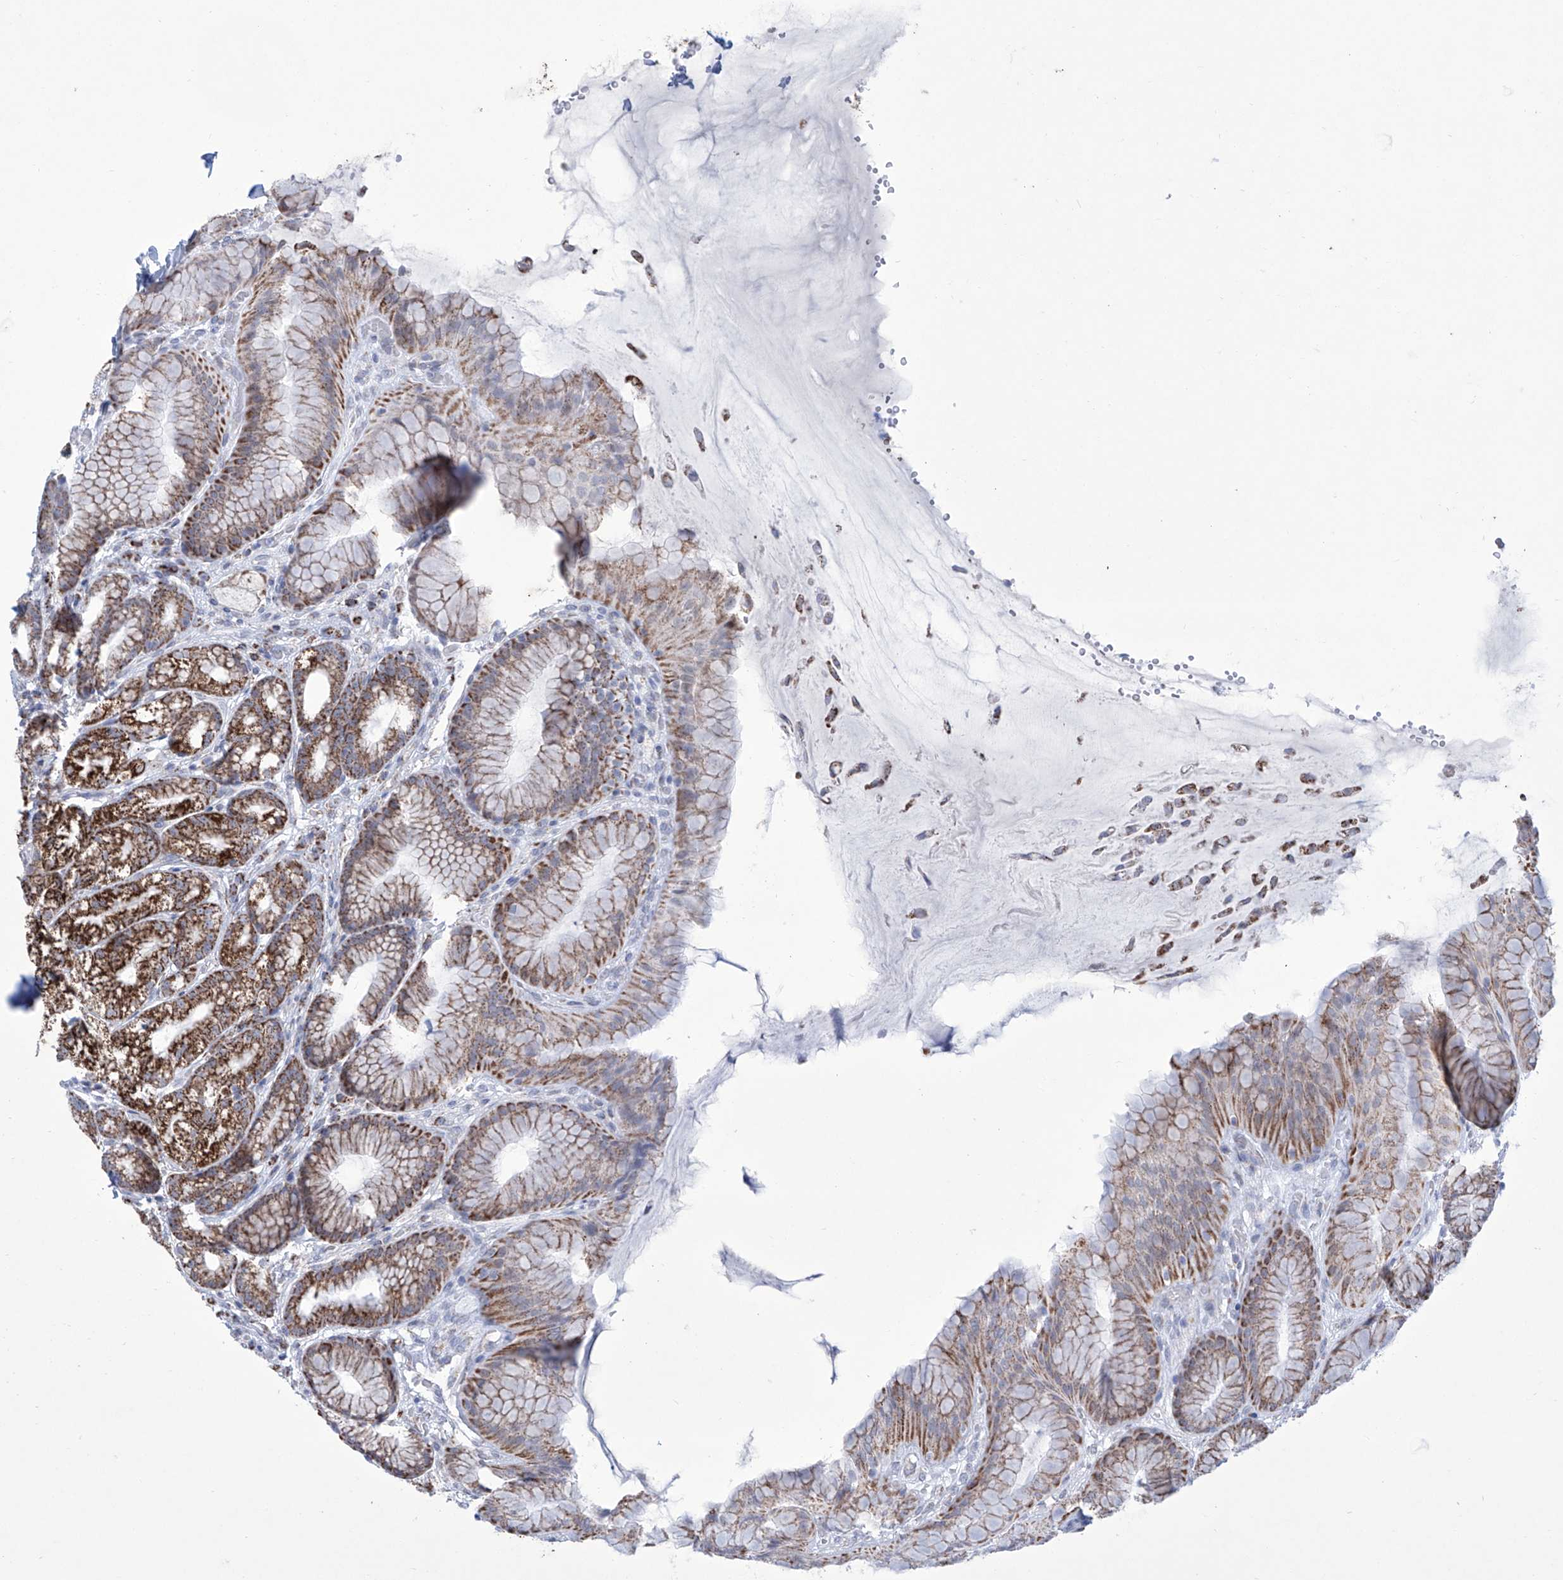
{"staining": {"intensity": "strong", "quantity": ">75%", "location": "cytoplasmic/membranous"}, "tissue": "stomach", "cell_type": "Glandular cells", "image_type": "normal", "snomed": [{"axis": "morphology", "description": "Normal tissue, NOS"}, {"axis": "topography", "description": "Stomach"}], "caption": "This micrograph reveals IHC staining of normal stomach, with high strong cytoplasmic/membranous positivity in about >75% of glandular cells.", "gene": "ALDH6A1", "patient": {"sex": "male", "age": 57}}